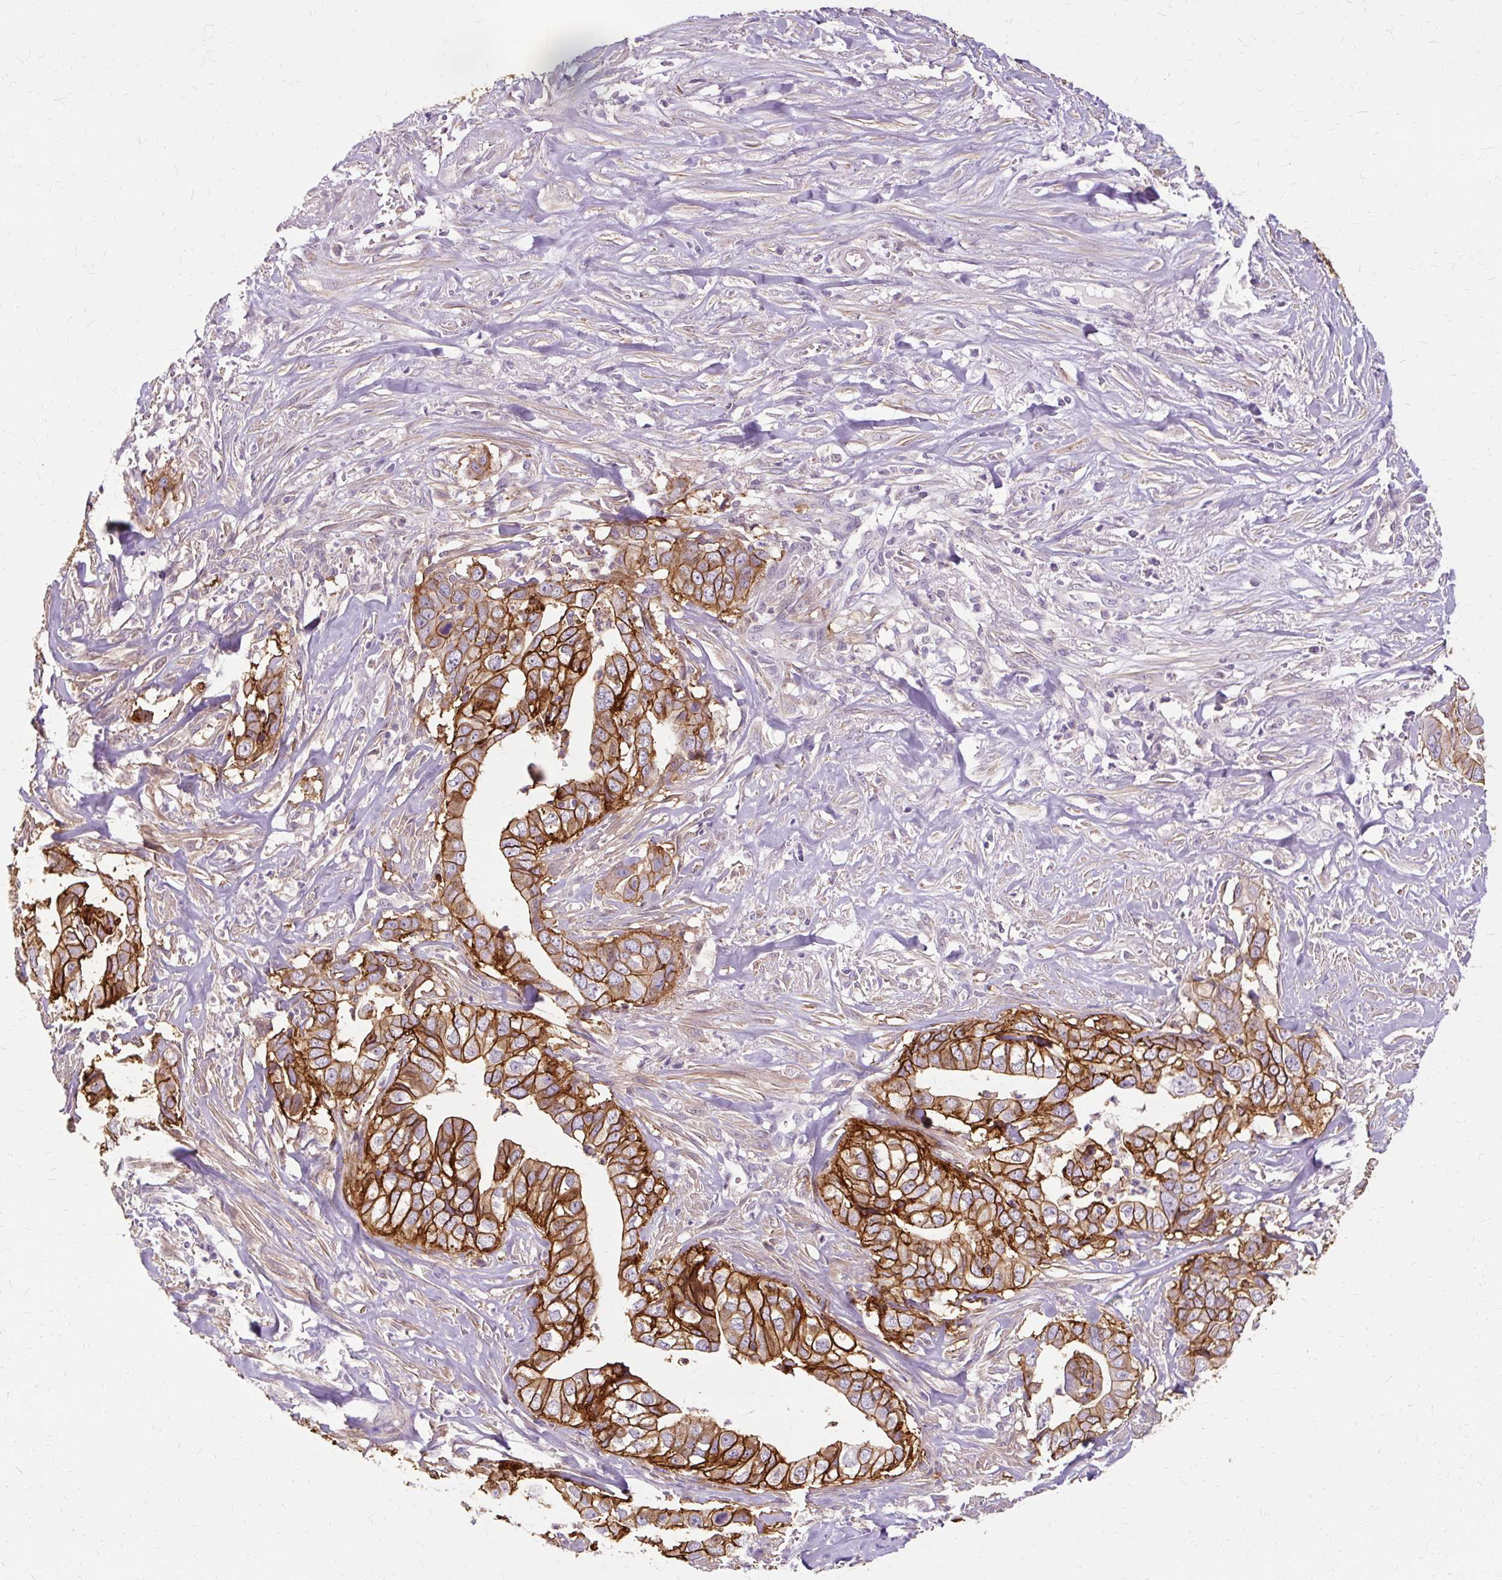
{"staining": {"intensity": "strong", "quantity": ">75%", "location": "cytoplasmic/membranous"}, "tissue": "liver cancer", "cell_type": "Tumor cells", "image_type": "cancer", "snomed": [{"axis": "morphology", "description": "Cholangiocarcinoma"}, {"axis": "topography", "description": "Liver"}], "caption": "Human liver cholangiocarcinoma stained with a protein marker exhibits strong staining in tumor cells.", "gene": "TSPAN8", "patient": {"sex": "female", "age": 79}}